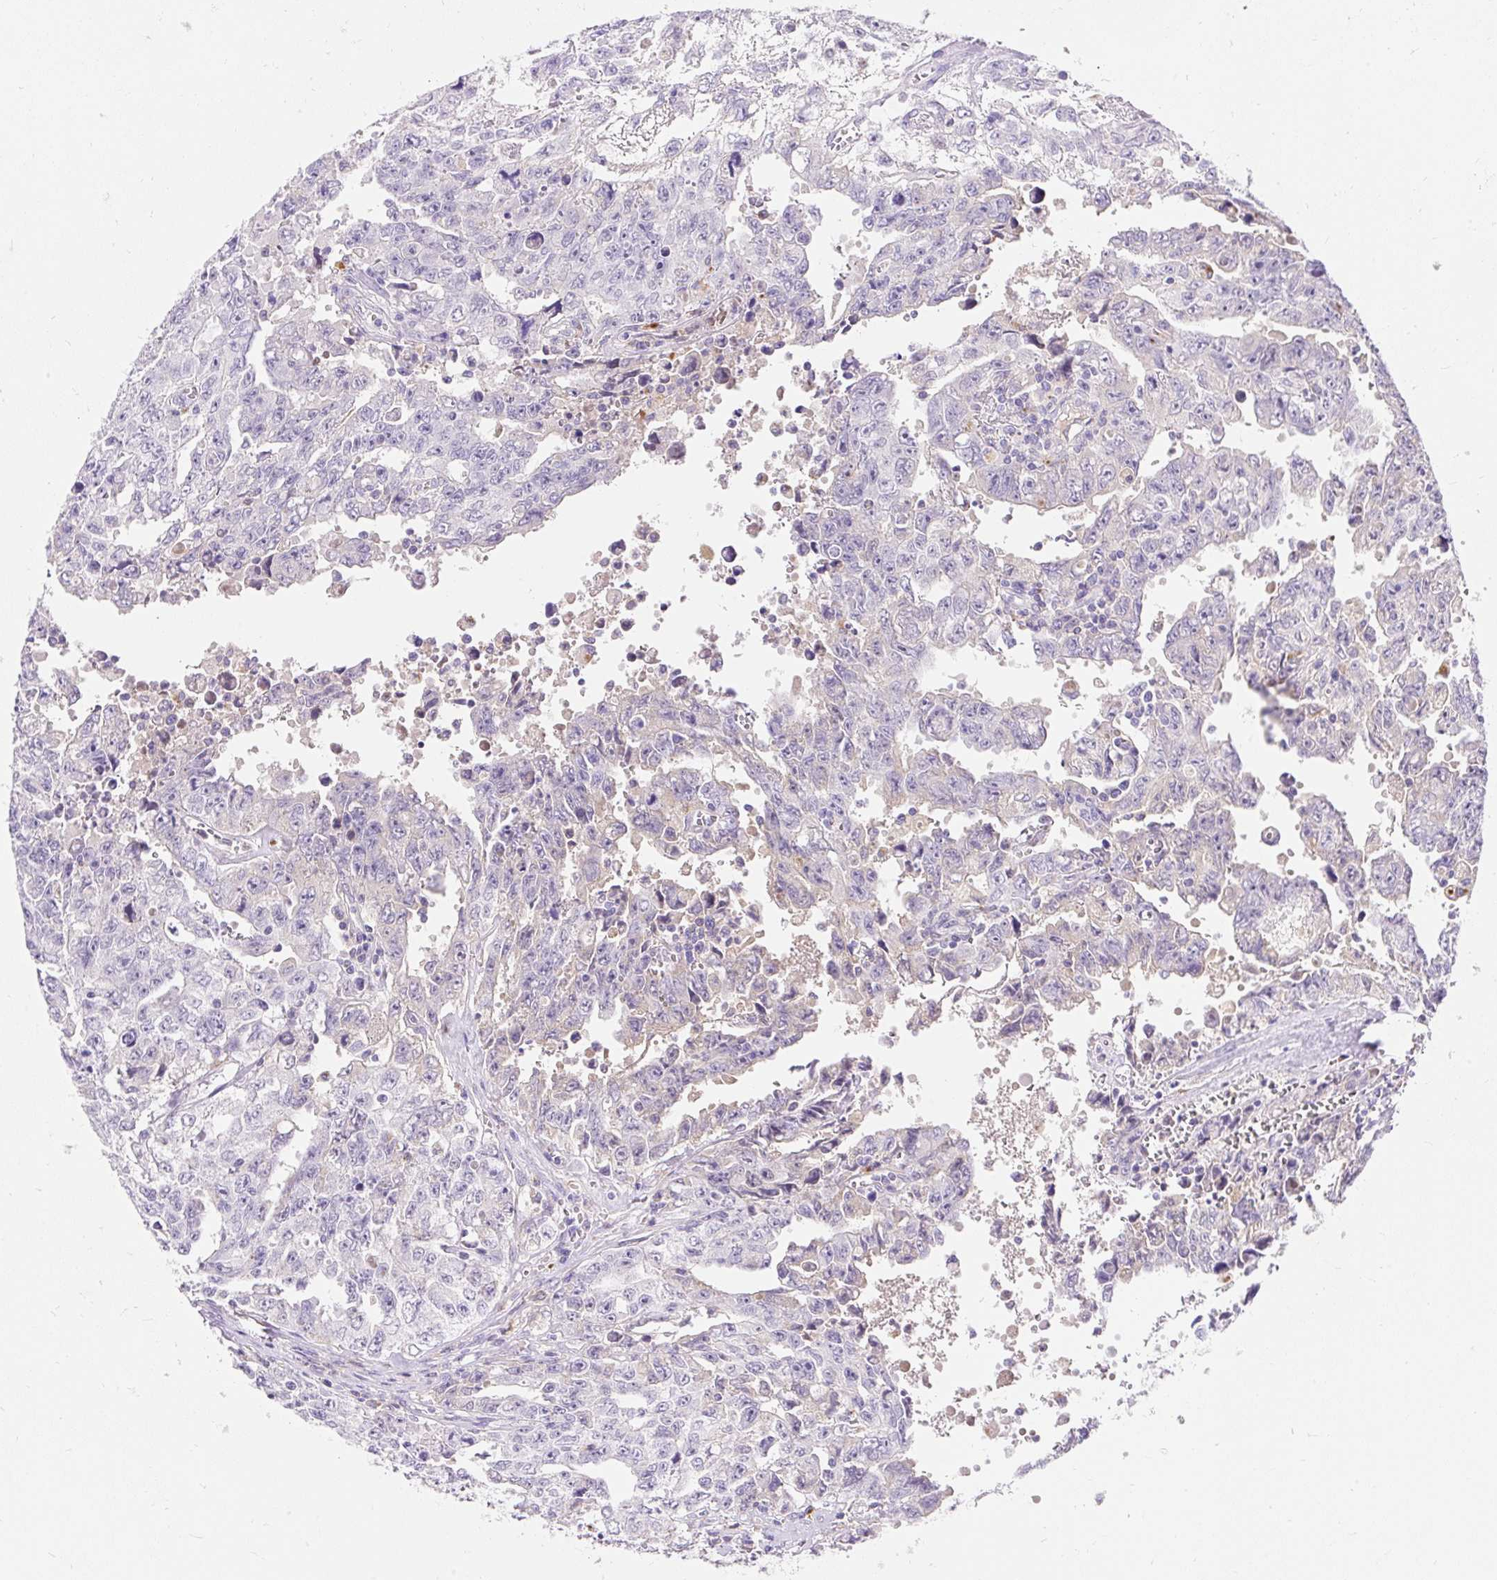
{"staining": {"intensity": "negative", "quantity": "none", "location": "none"}, "tissue": "testis cancer", "cell_type": "Tumor cells", "image_type": "cancer", "snomed": [{"axis": "morphology", "description": "Carcinoma, Embryonal, NOS"}, {"axis": "topography", "description": "Testis"}], "caption": "A high-resolution photomicrograph shows IHC staining of testis cancer, which reveals no significant expression in tumor cells. (DAB (3,3'-diaminobenzidine) immunohistochemistry visualized using brightfield microscopy, high magnification).", "gene": "TMEM150C", "patient": {"sex": "male", "age": 24}}